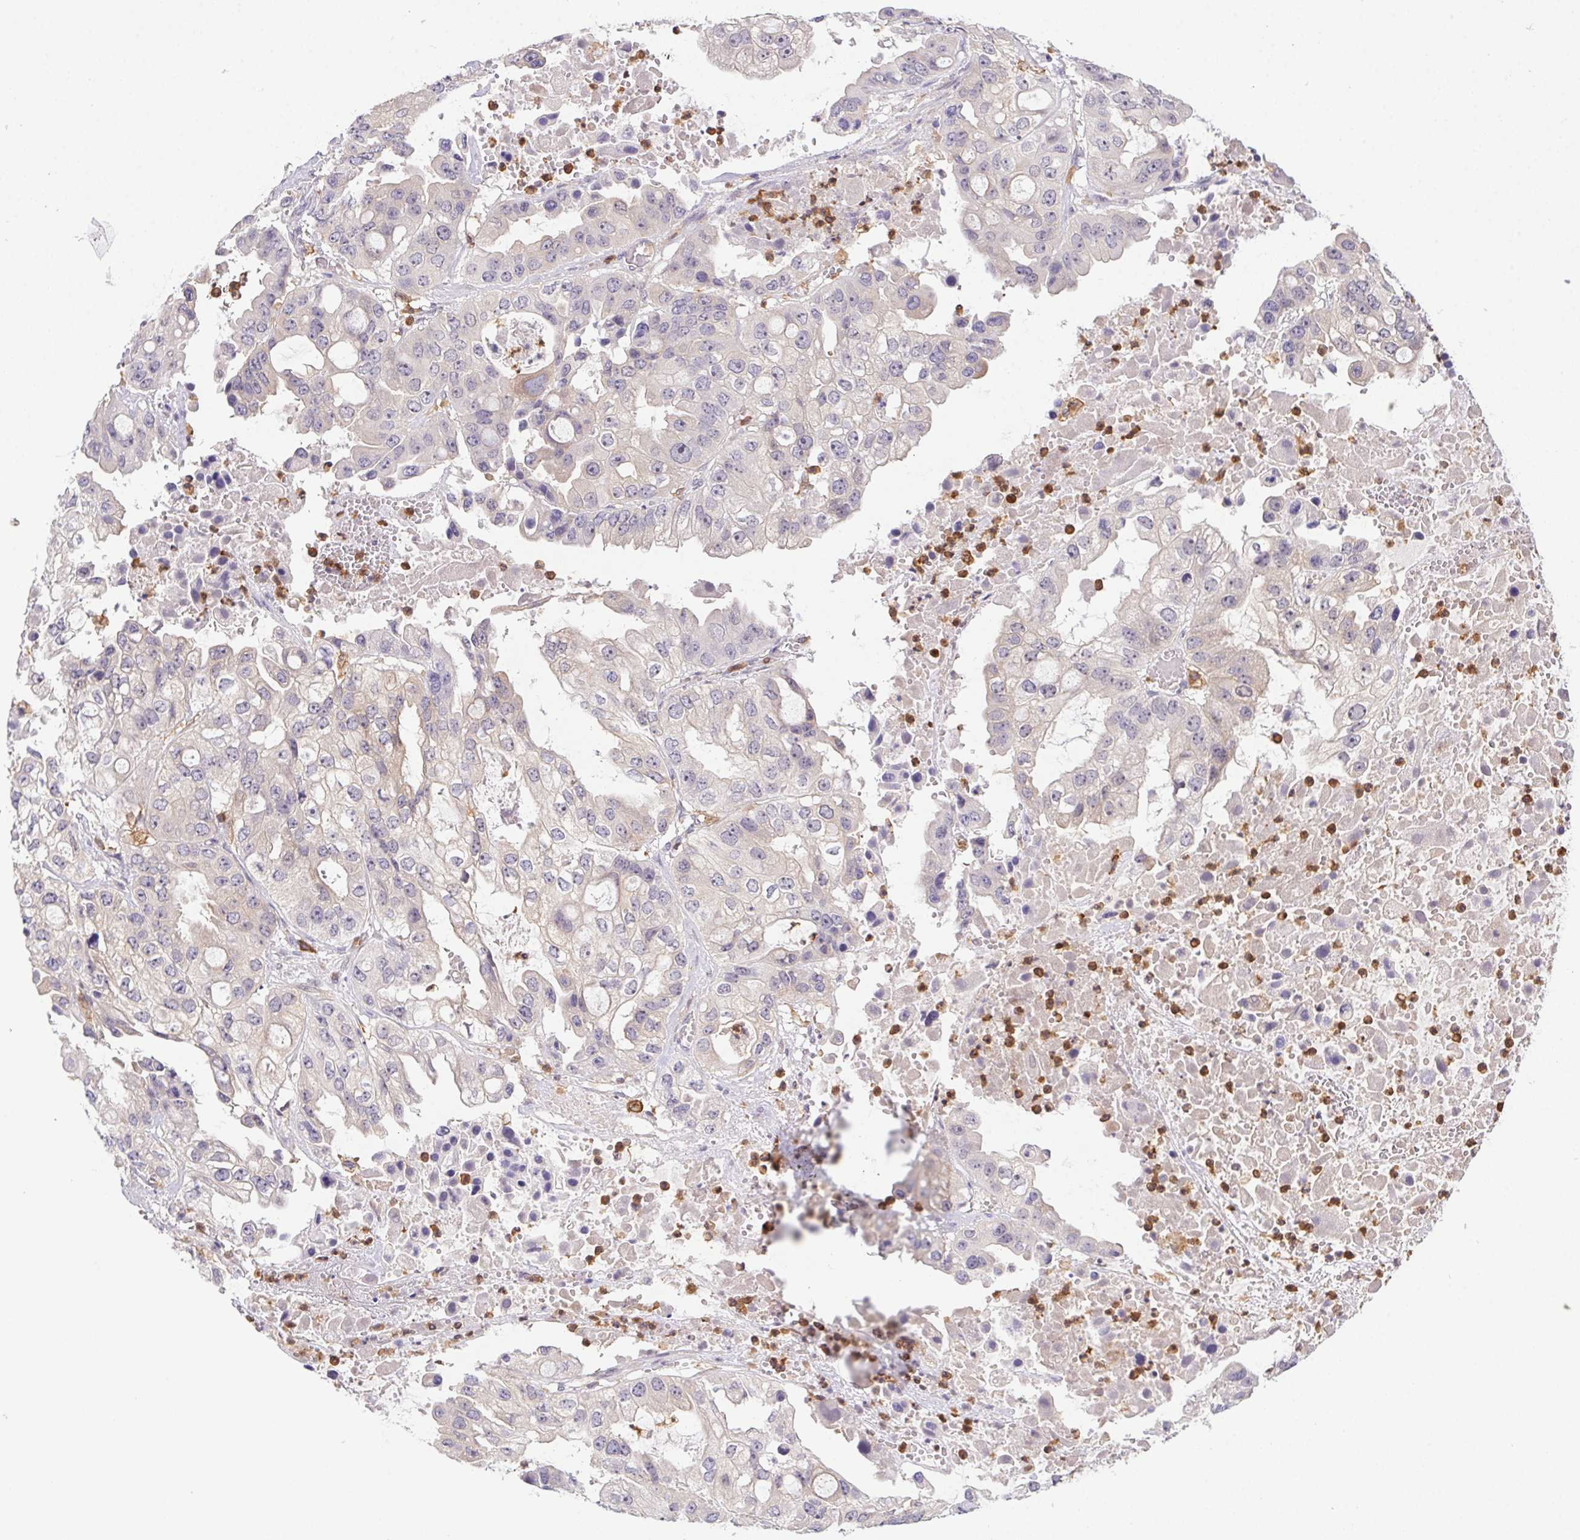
{"staining": {"intensity": "negative", "quantity": "none", "location": "none"}, "tissue": "ovarian cancer", "cell_type": "Tumor cells", "image_type": "cancer", "snomed": [{"axis": "morphology", "description": "Cystadenocarcinoma, serous, NOS"}, {"axis": "topography", "description": "Ovary"}], "caption": "Tumor cells are negative for brown protein staining in ovarian serous cystadenocarcinoma.", "gene": "APBB1IP", "patient": {"sex": "female", "age": 56}}